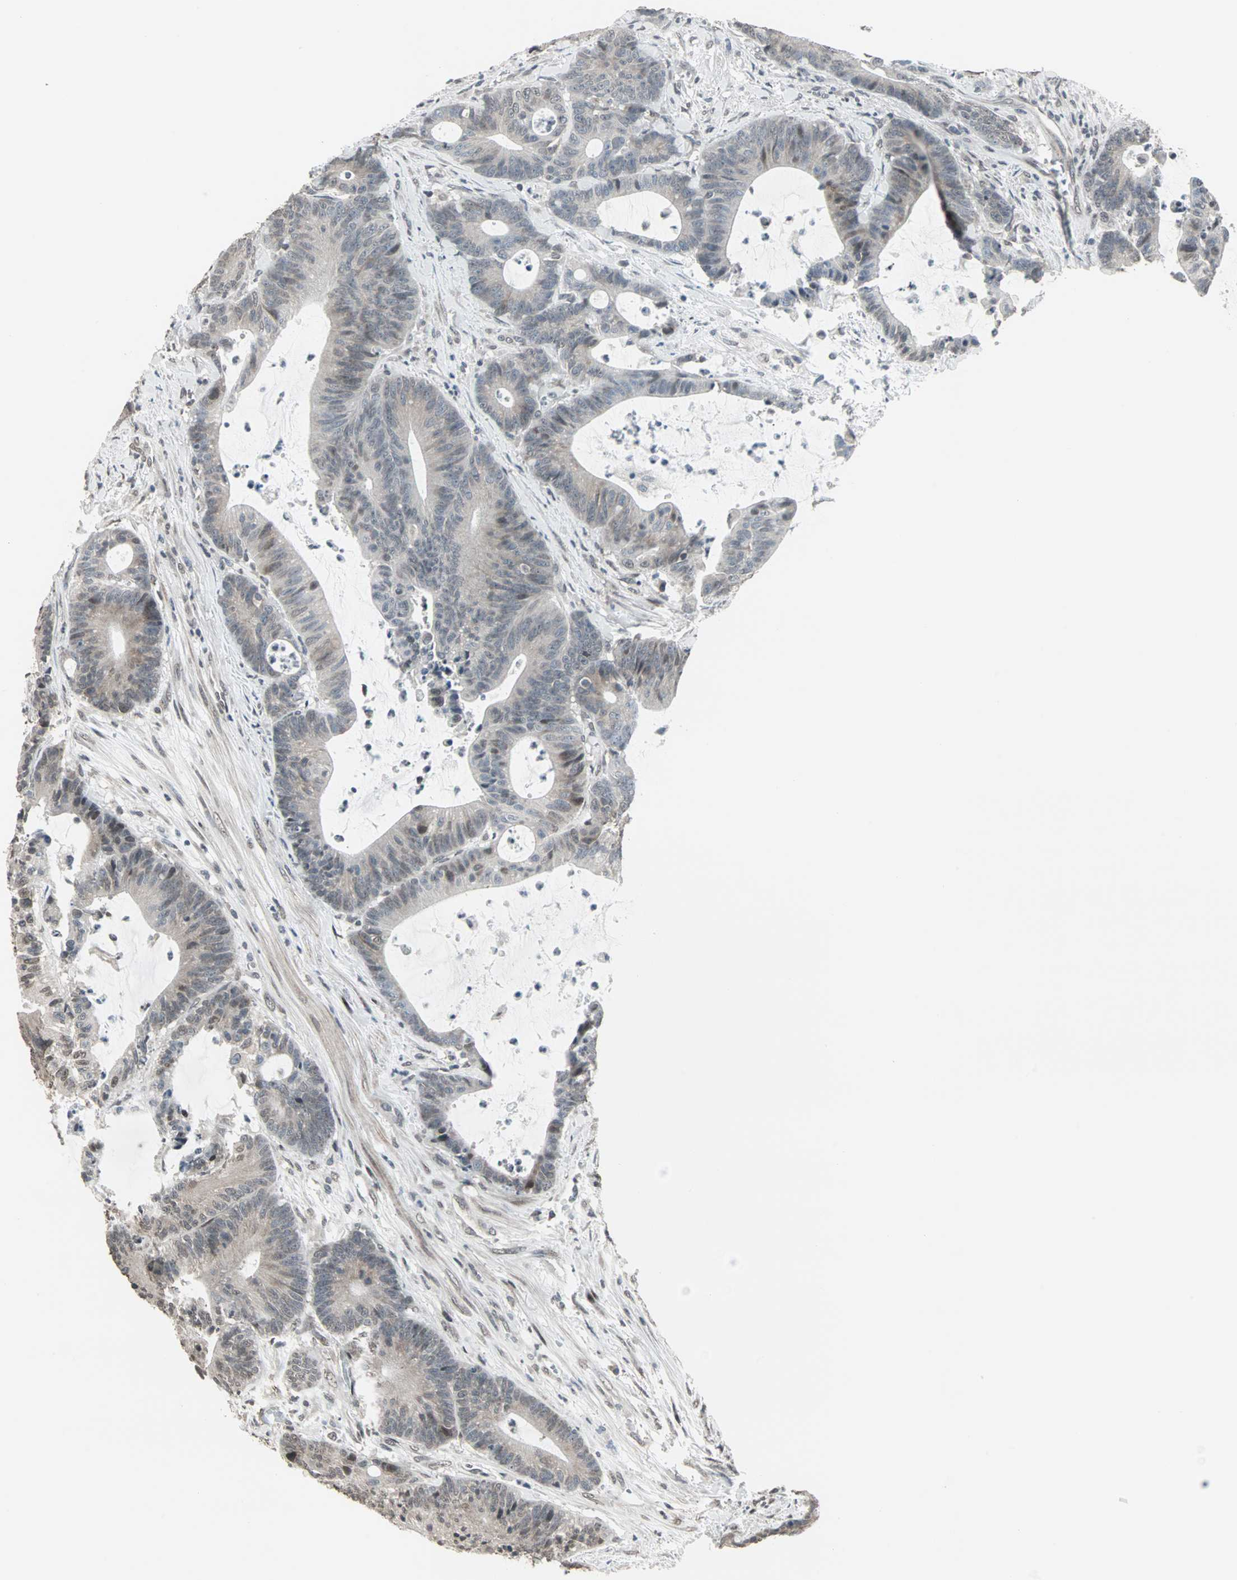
{"staining": {"intensity": "weak", "quantity": "25%-75%", "location": "cytoplasmic/membranous,nuclear"}, "tissue": "colorectal cancer", "cell_type": "Tumor cells", "image_type": "cancer", "snomed": [{"axis": "morphology", "description": "Adenocarcinoma, NOS"}, {"axis": "topography", "description": "Colon"}], "caption": "An IHC photomicrograph of neoplastic tissue is shown. Protein staining in brown highlights weak cytoplasmic/membranous and nuclear positivity in adenocarcinoma (colorectal) within tumor cells.", "gene": "CBLC", "patient": {"sex": "female", "age": 84}}